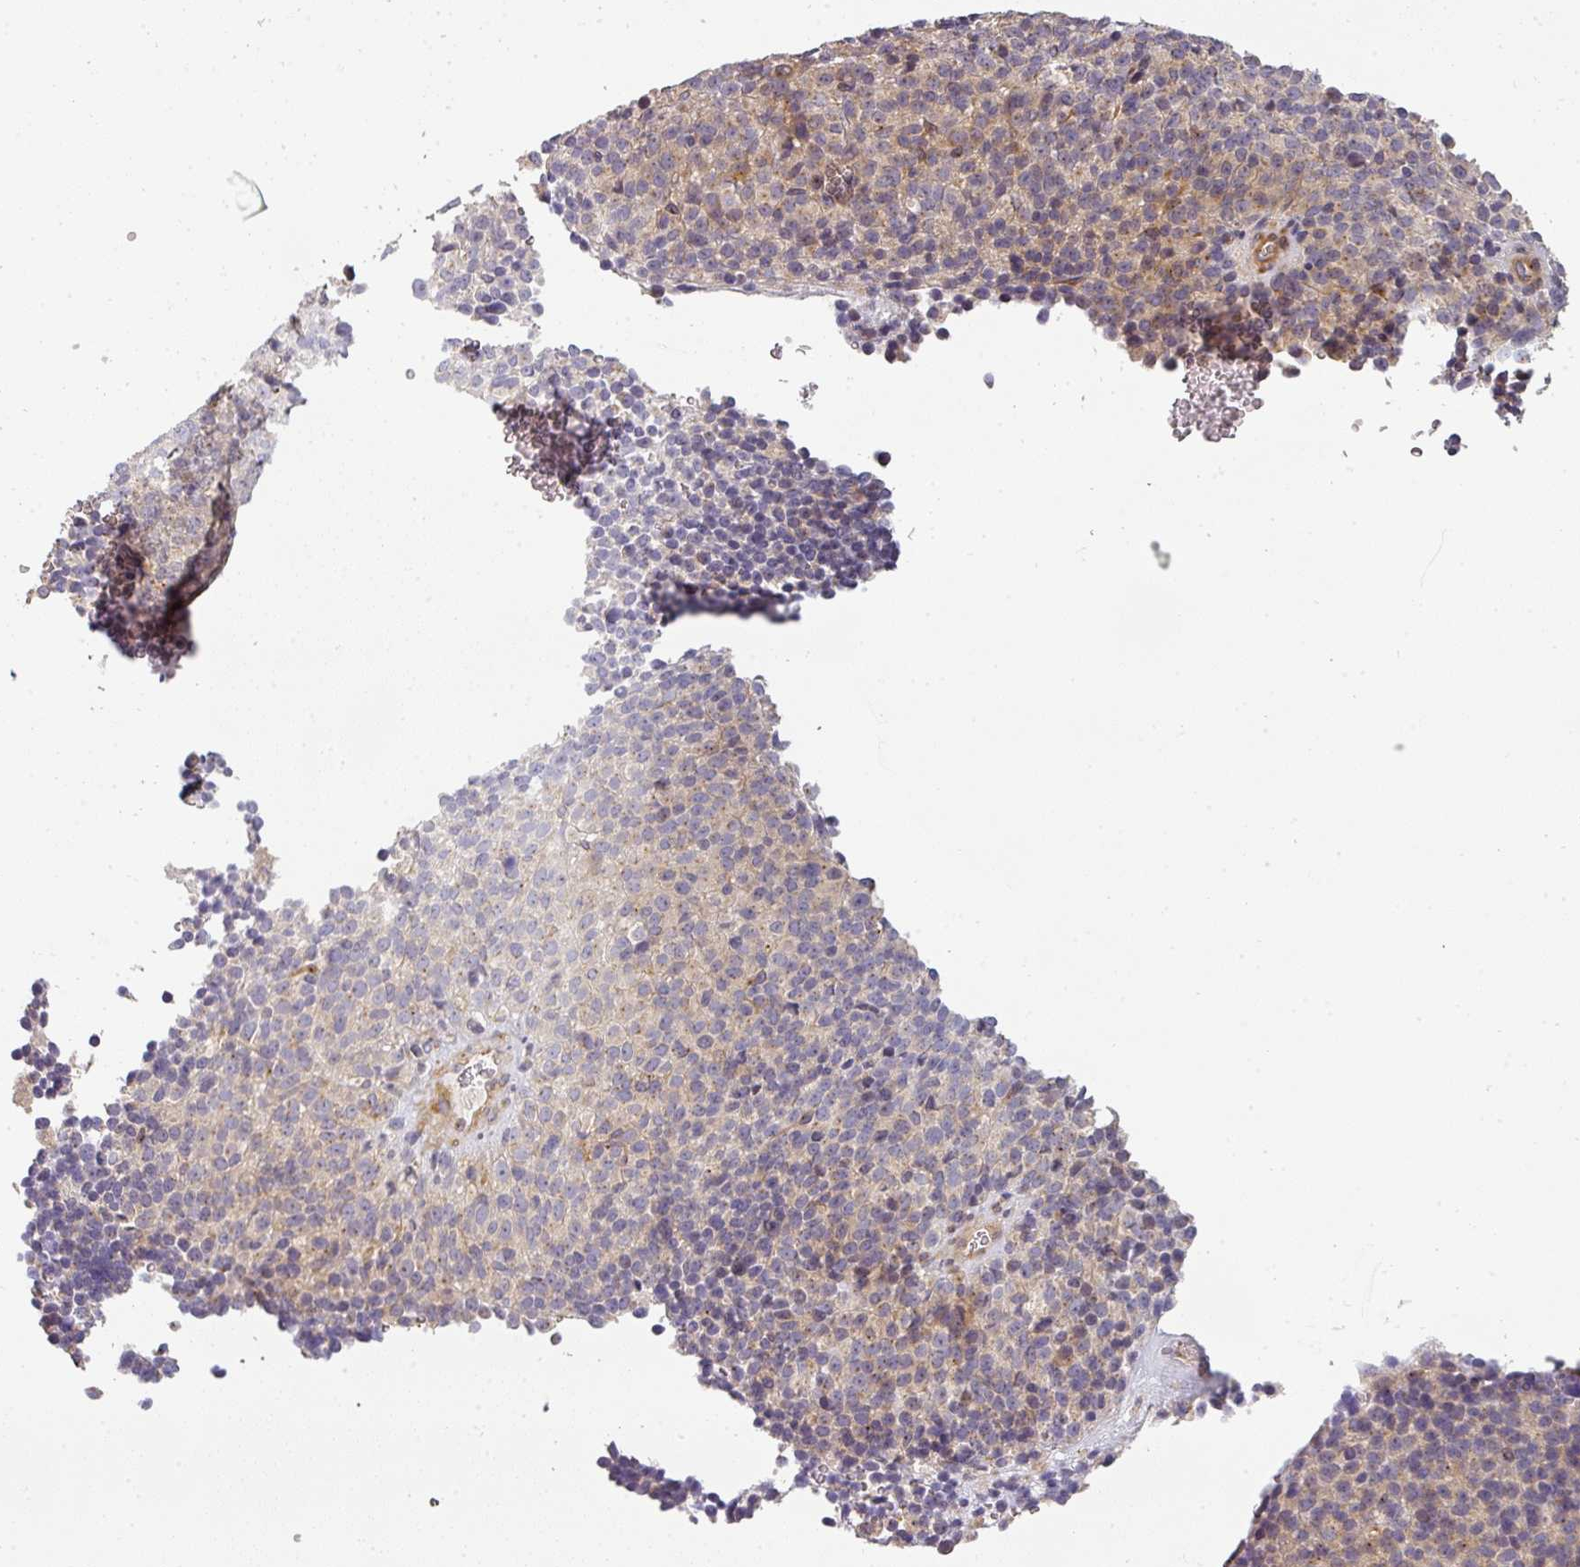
{"staining": {"intensity": "negative", "quantity": "none", "location": "none"}, "tissue": "melanoma", "cell_type": "Tumor cells", "image_type": "cancer", "snomed": [{"axis": "morphology", "description": "Malignant melanoma, Metastatic site"}, {"axis": "topography", "description": "Brain"}], "caption": "Image shows no protein positivity in tumor cells of malignant melanoma (metastatic site) tissue.", "gene": "NIN", "patient": {"sex": "female", "age": 56}}